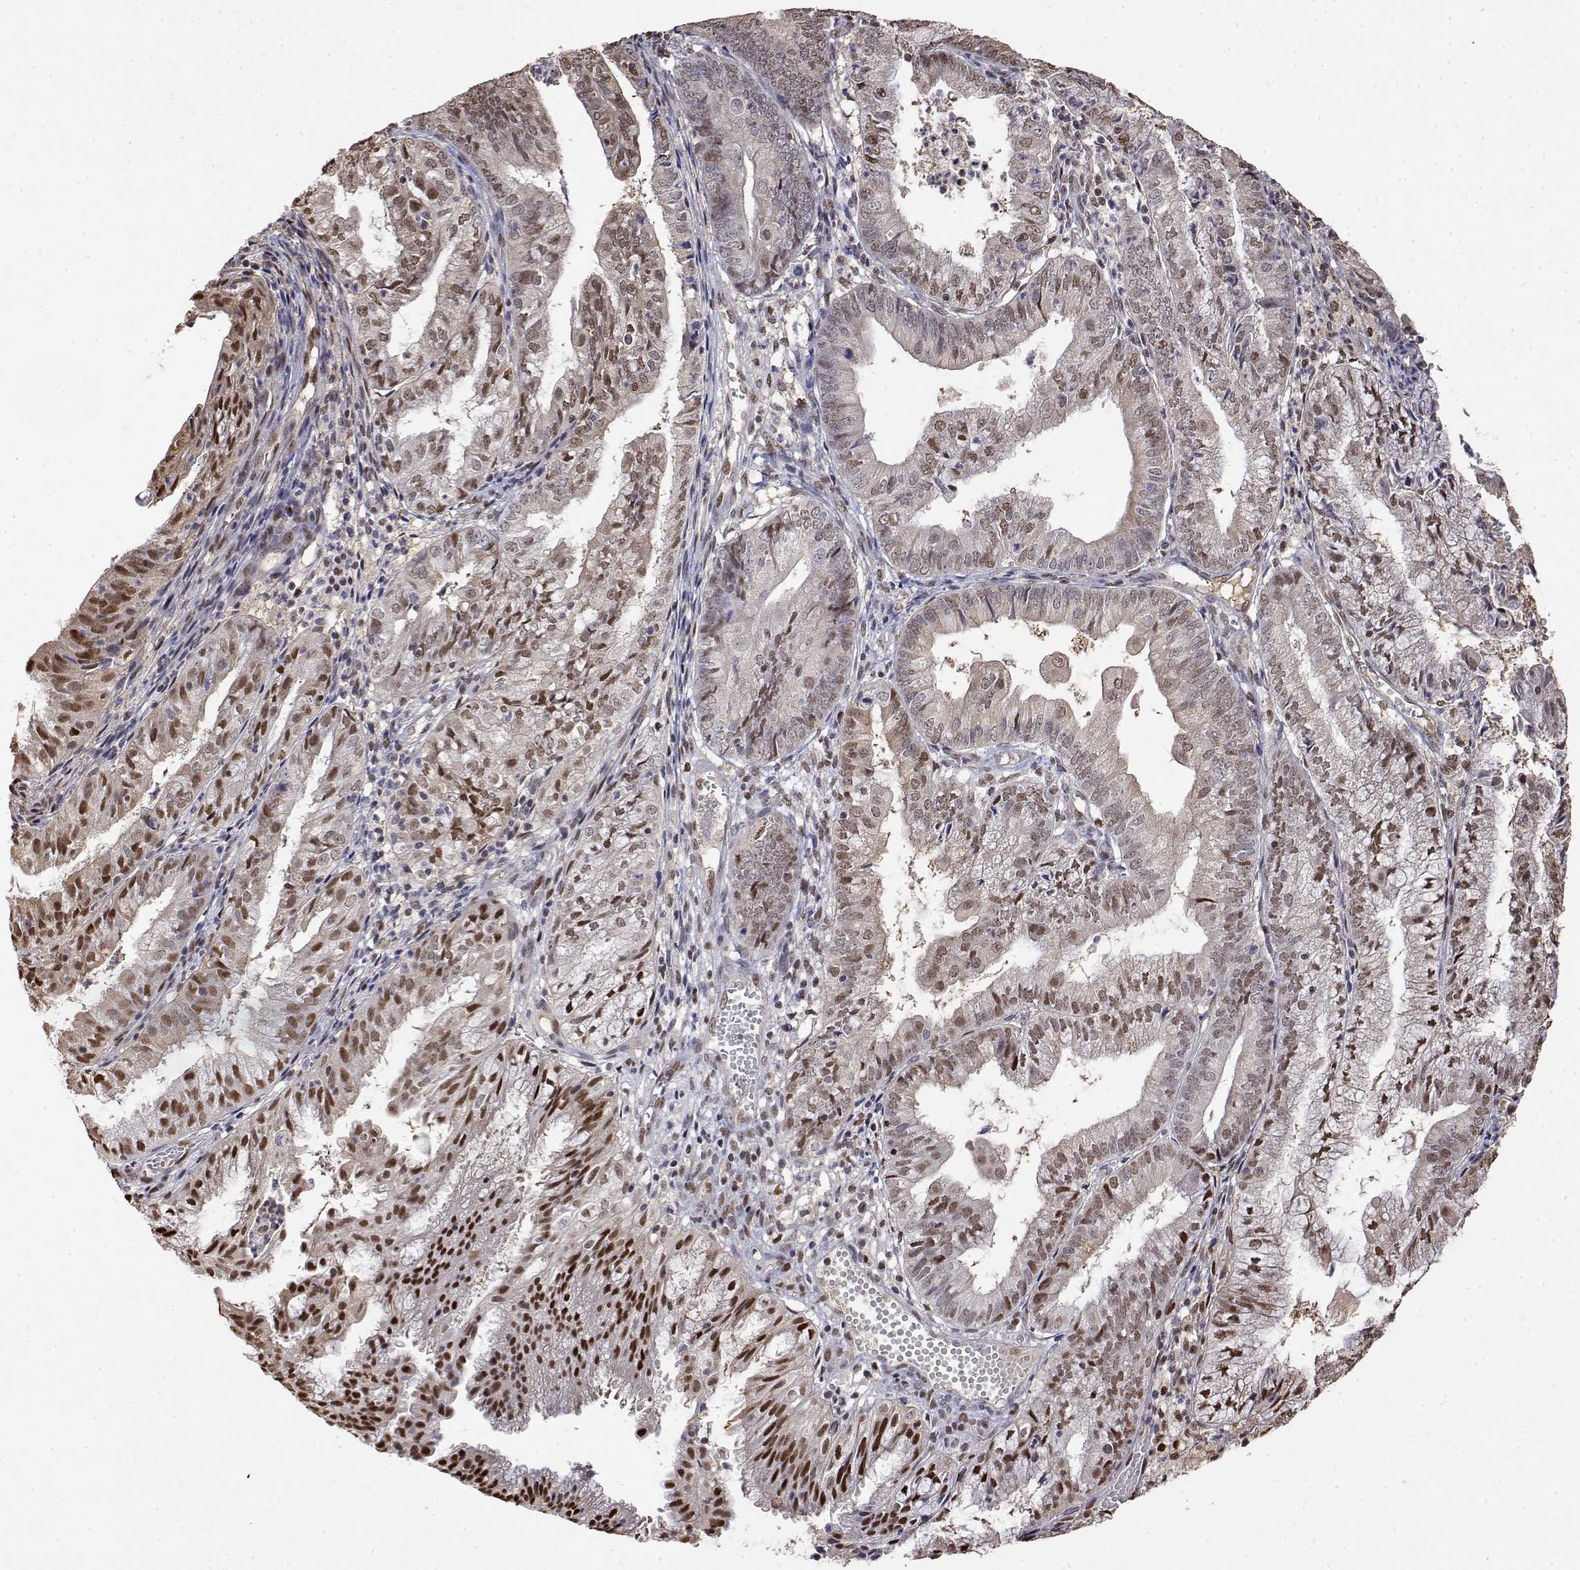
{"staining": {"intensity": "strong", "quantity": "<25%", "location": "nuclear"}, "tissue": "endometrial cancer", "cell_type": "Tumor cells", "image_type": "cancer", "snomed": [{"axis": "morphology", "description": "Adenocarcinoma, NOS"}, {"axis": "topography", "description": "Endometrium"}], "caption": "This micrograph demonstrates immunohistochemistry staining of human endometrial cancer (adenocarcinoma), with medium strong nuclear expression in approximately <25% of tumor cells.", "gene": "TPI1", "patient": {"sex": "female", "age": 55}}